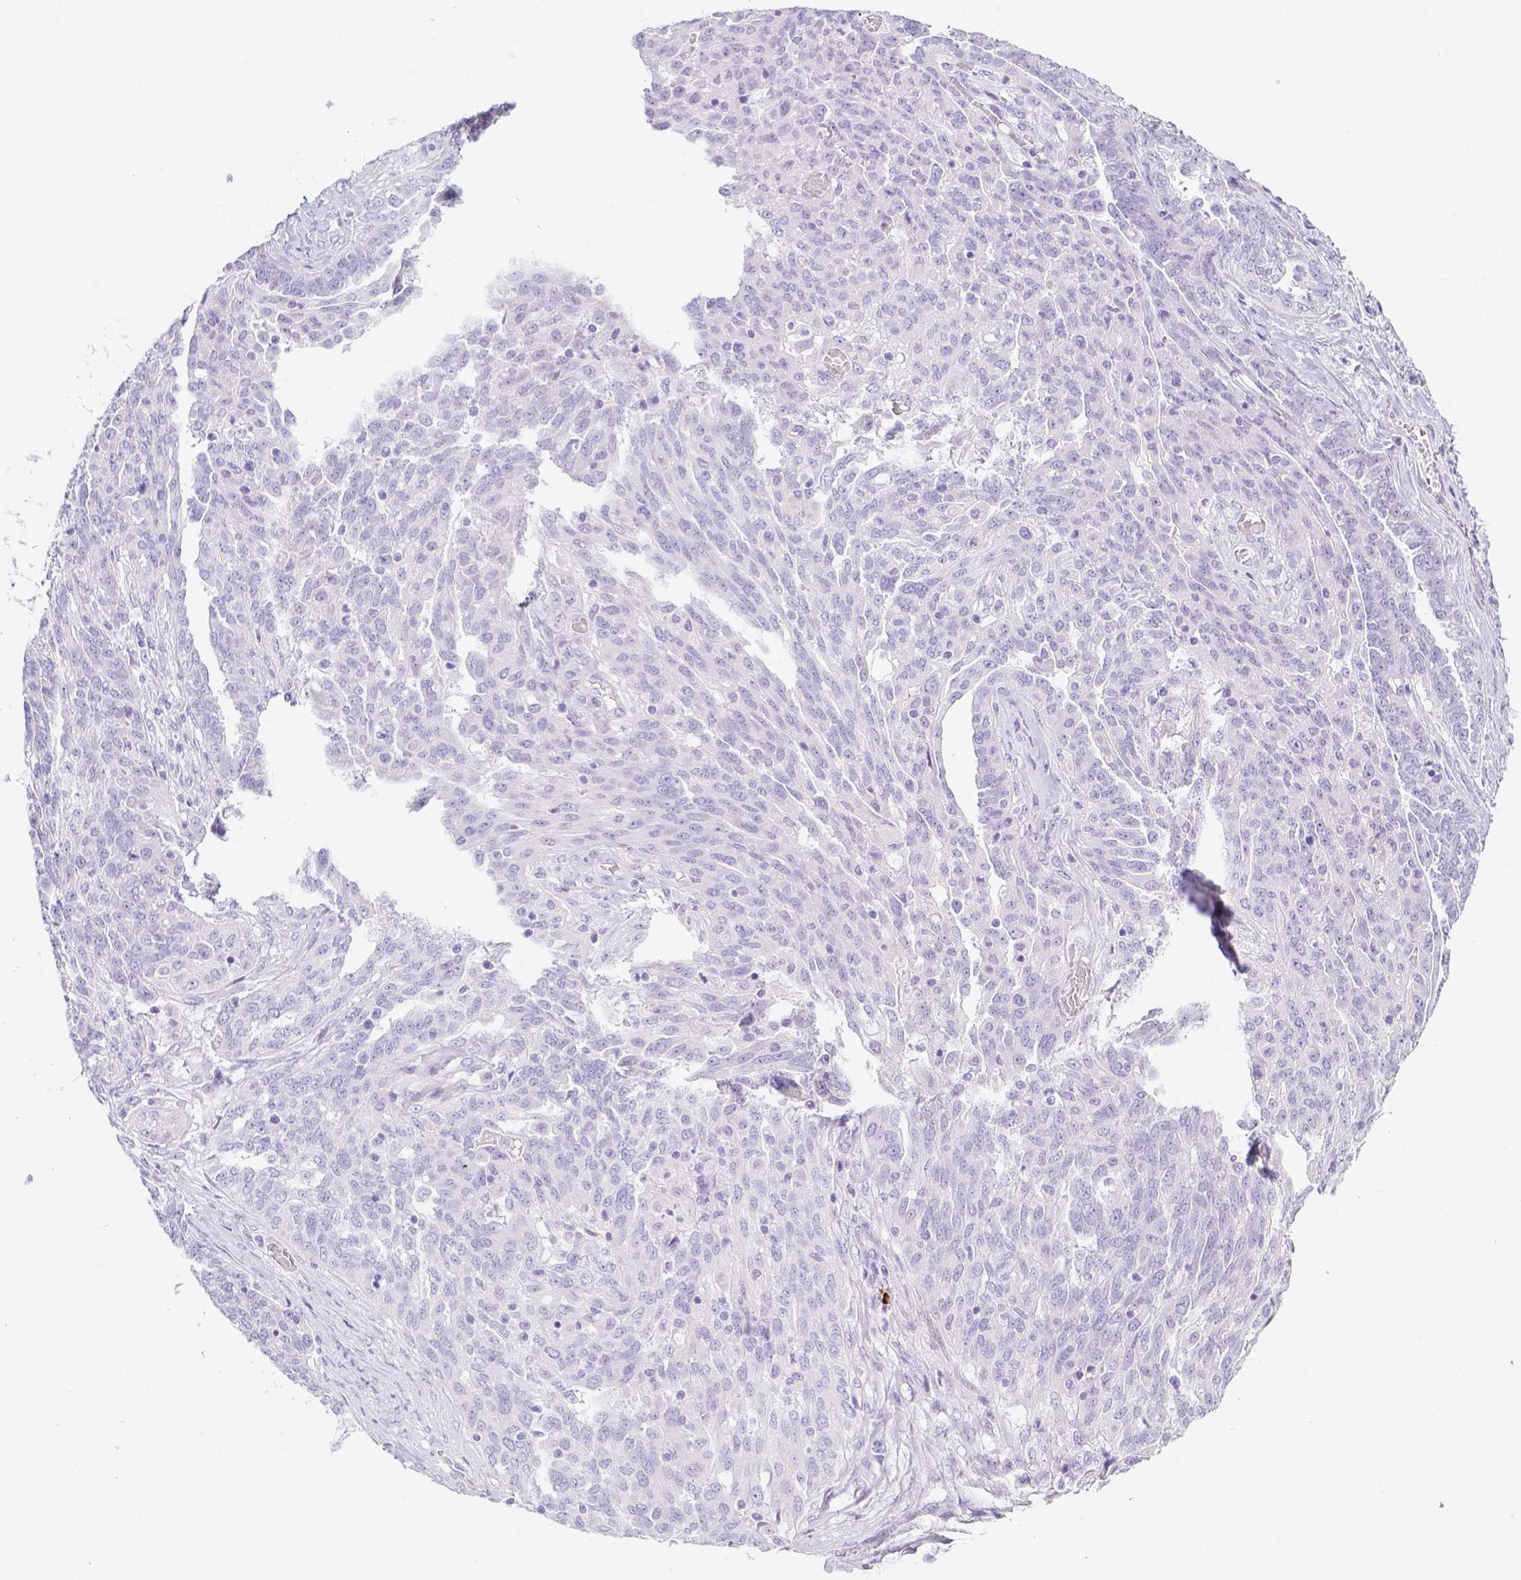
{"staining": {"intensity": "negative", "quantity": "none", "location": "none"}, "tissue": "ovarian cancer", "cell_type": "Tumor cells", "image_type": "cancer", "snomed": [{"axis": "morphology", "description": "Cystadenocarcinoma, serous, NOS"}, {"axis": "topography", "description": "Ovary"}], "caption": "Protein analysis of ovarian cancer (serous cystadenocarcinoma) reveals no significant positivity in tumor cells. (DAB (3,3'-diaminobenzidine) IHC with hematoxylin counter stain).", "gene": "ARHGAP36", "patient": {"sex": "female", "age": 67}}